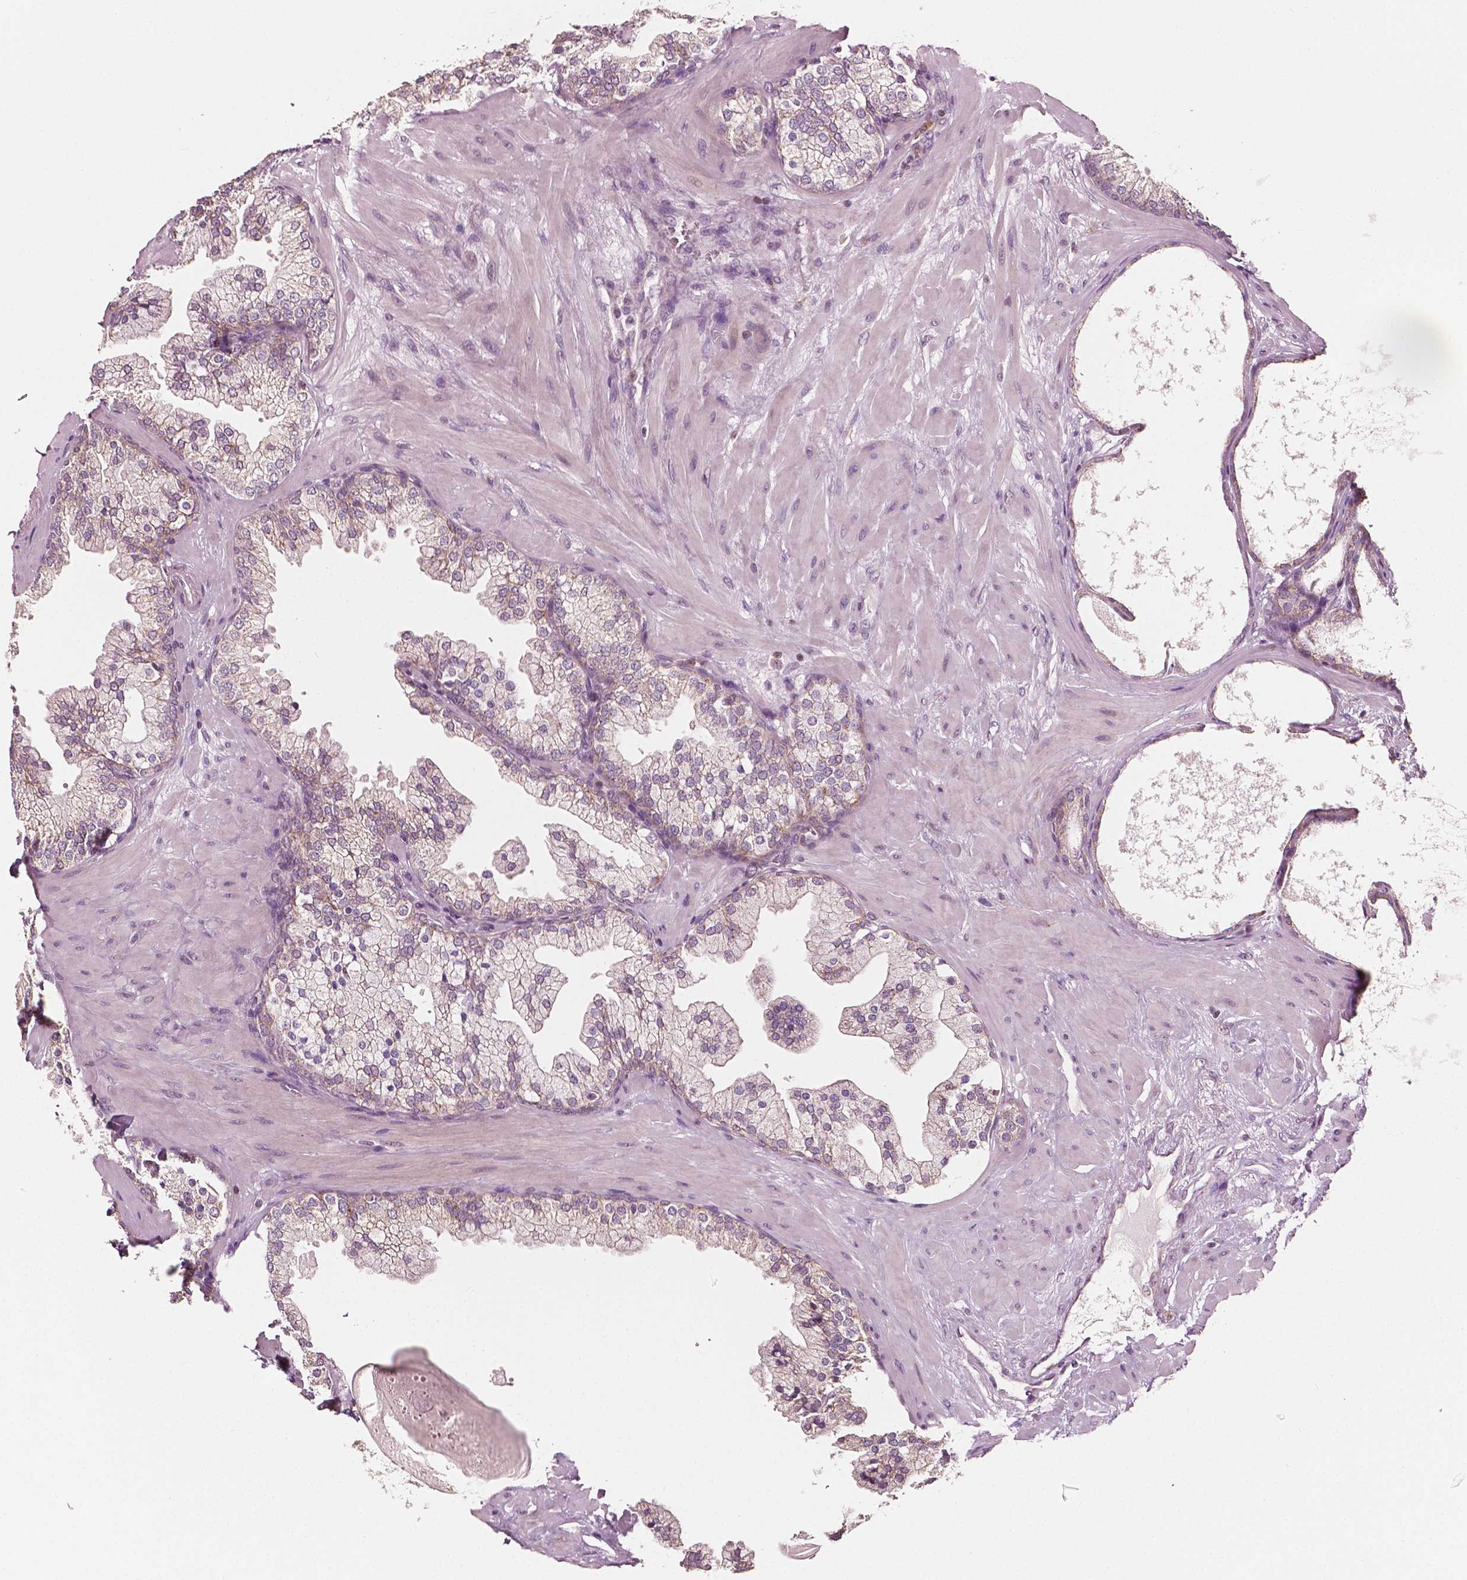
{"staining": {"intensity": "negative", "quantity": "none", "location": "none"}, "tissue": "prostate", "cell_type": "Glandular cells", "image_type": "normal", "snomed": [{"axis": "morphology", "description": "Normal tissue, NOS"}, {"axis": "topography", "description": "Prostate"}, {"axis": "topography", "description": "Peripheral nerve tissue"}], "caption": "Immunohistochemistry (IHC) of benign prostate displays no staining in glandular cells.", "gene": "MCL1", "patient": {"sex": "male", "age": 61}}